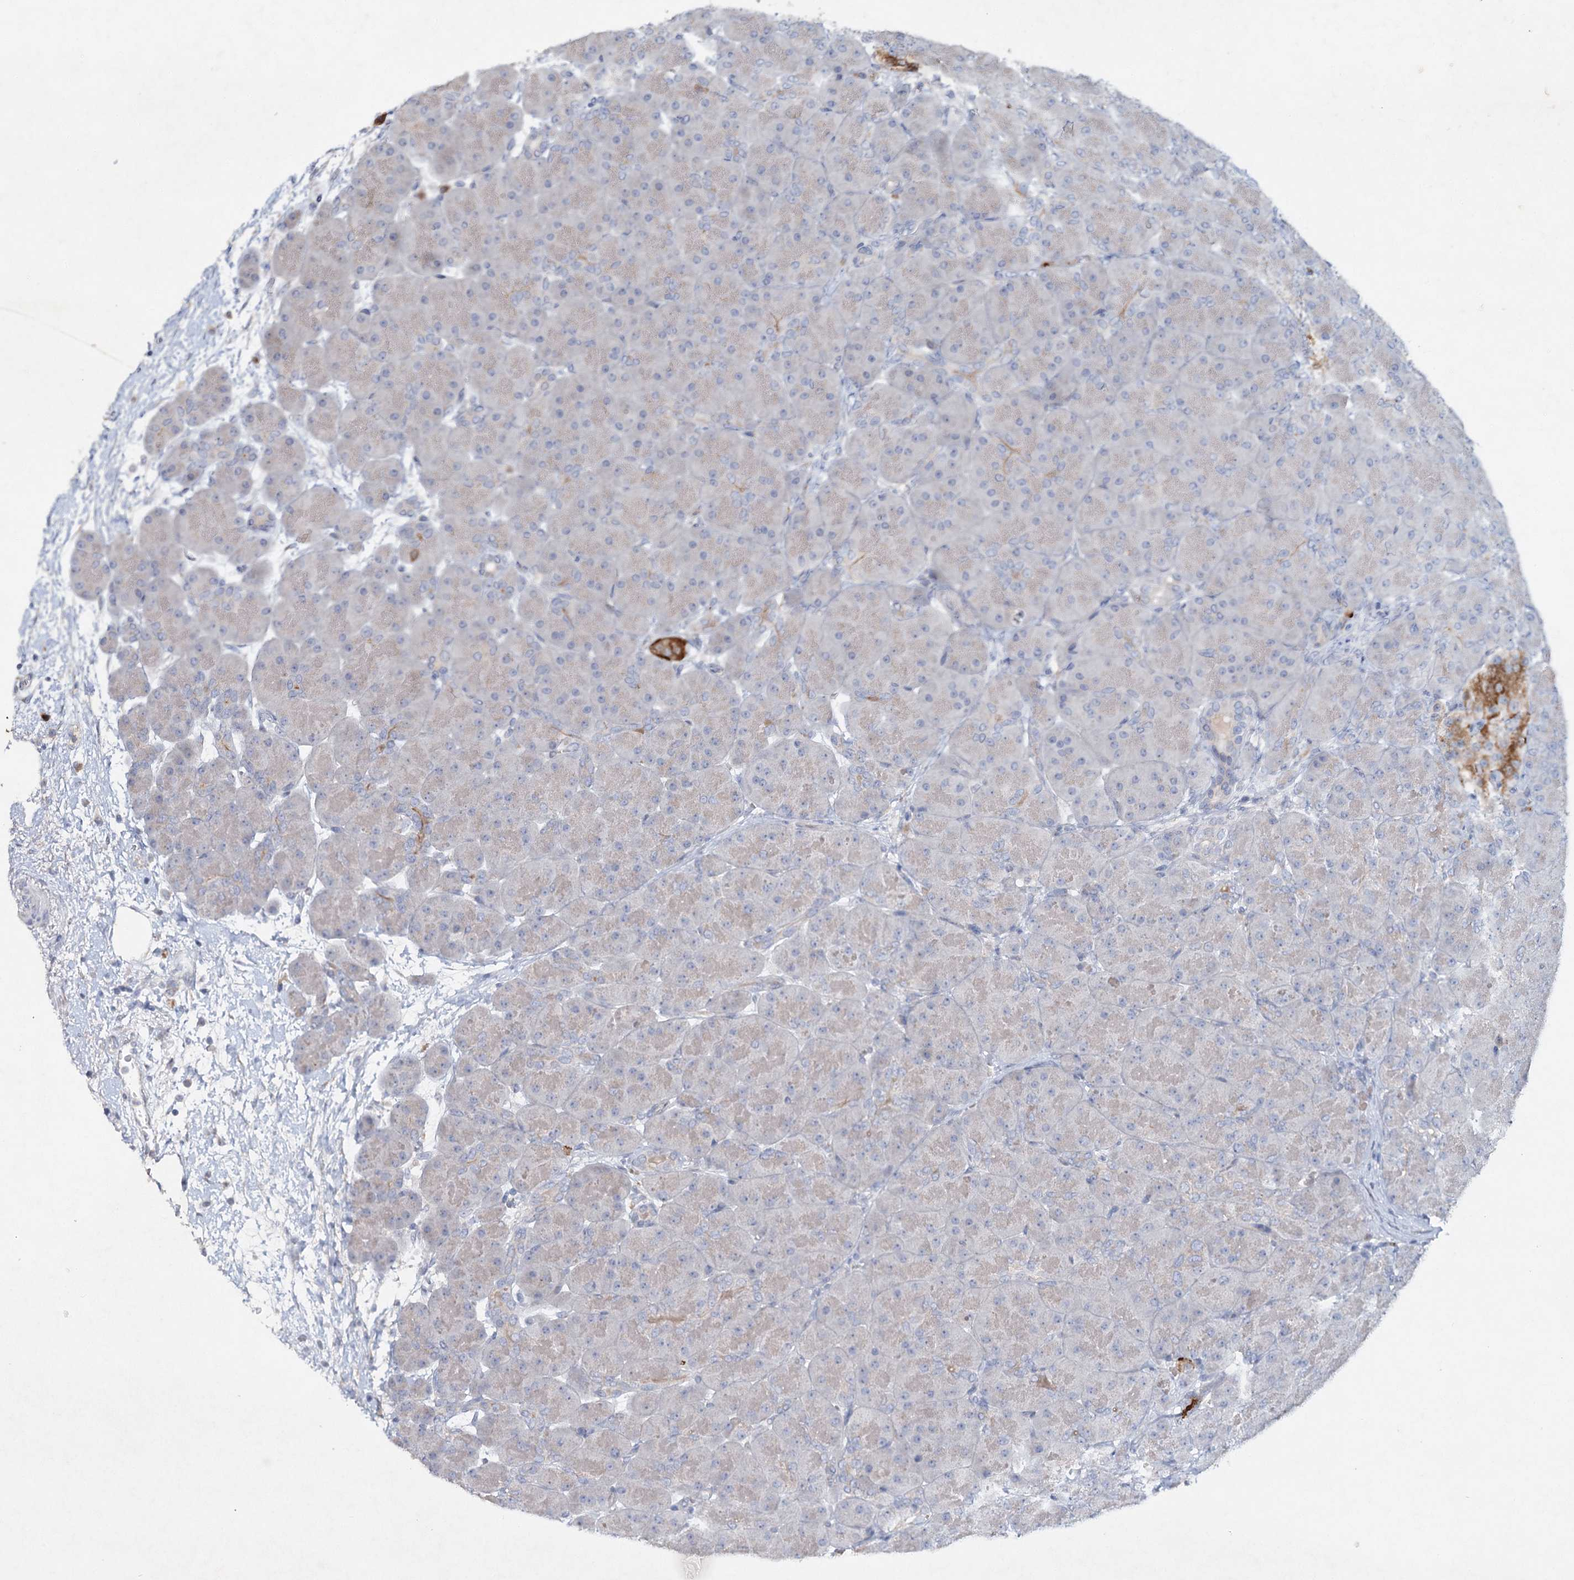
{"staining": {"intensity": "weak", "quantity": "<25%", "location": "cytoplasmic/membranous"}, "tissue": "pancreas", "cell_type": "Exocrine glandular cells", "image_type": "normal", "snomed": [{"axis": "morphology", "description": "Normal tissue, NOS"}, {"axis": "topography", "description": "Pancreas"}], "caption": "Protein analysis of benign pancreas exhibits no significant expression in exocrine glandular cells.", "gene": "RFX6", "patient": {"sex": "male", "age": 66}}